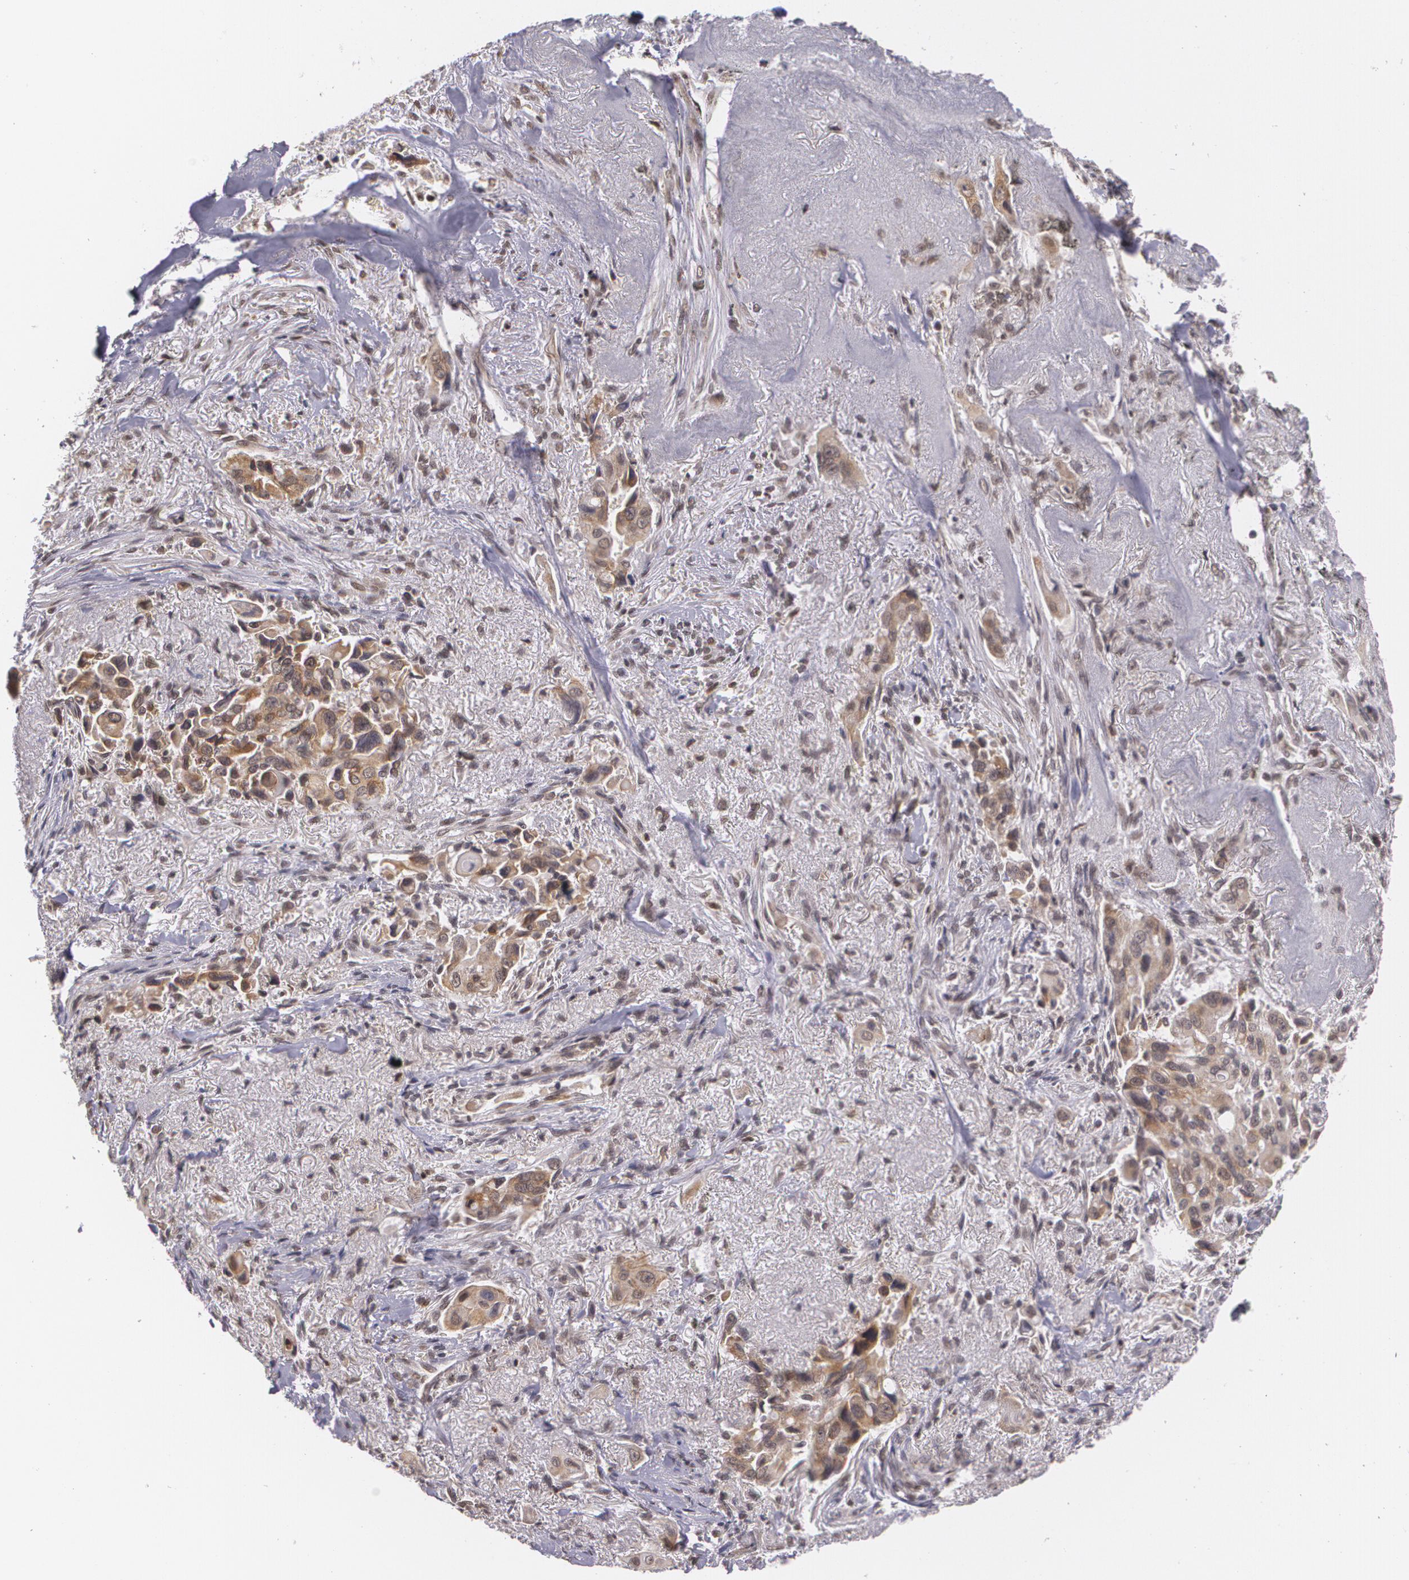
{"staining": {"intensity": "moderate", "quantity": "25%-75%", "location": "cytoplasmic/membranous"}, "tissue": "lung cancer", "cell_type": "Tumor cells", "image_type": "cancer", "snomed": [{"axis": "morphology", "description": "Adenocarcinoma, NOS"}, {"axis": "topography", "description": "Lung"}], "caption": "A brown stain labels moderate cytoplasmic/membranous positivity of a protein in lung cancer tumor cells. The staining was performed using DAB (3,3'-diaminobenzidine) to visualize the protein expression in brown, while the nuclei were stained in blue with hematoxylin (Magnification: 20x).", "gene": "ALX1", "patient": {"sex": "male", "age": 68}}